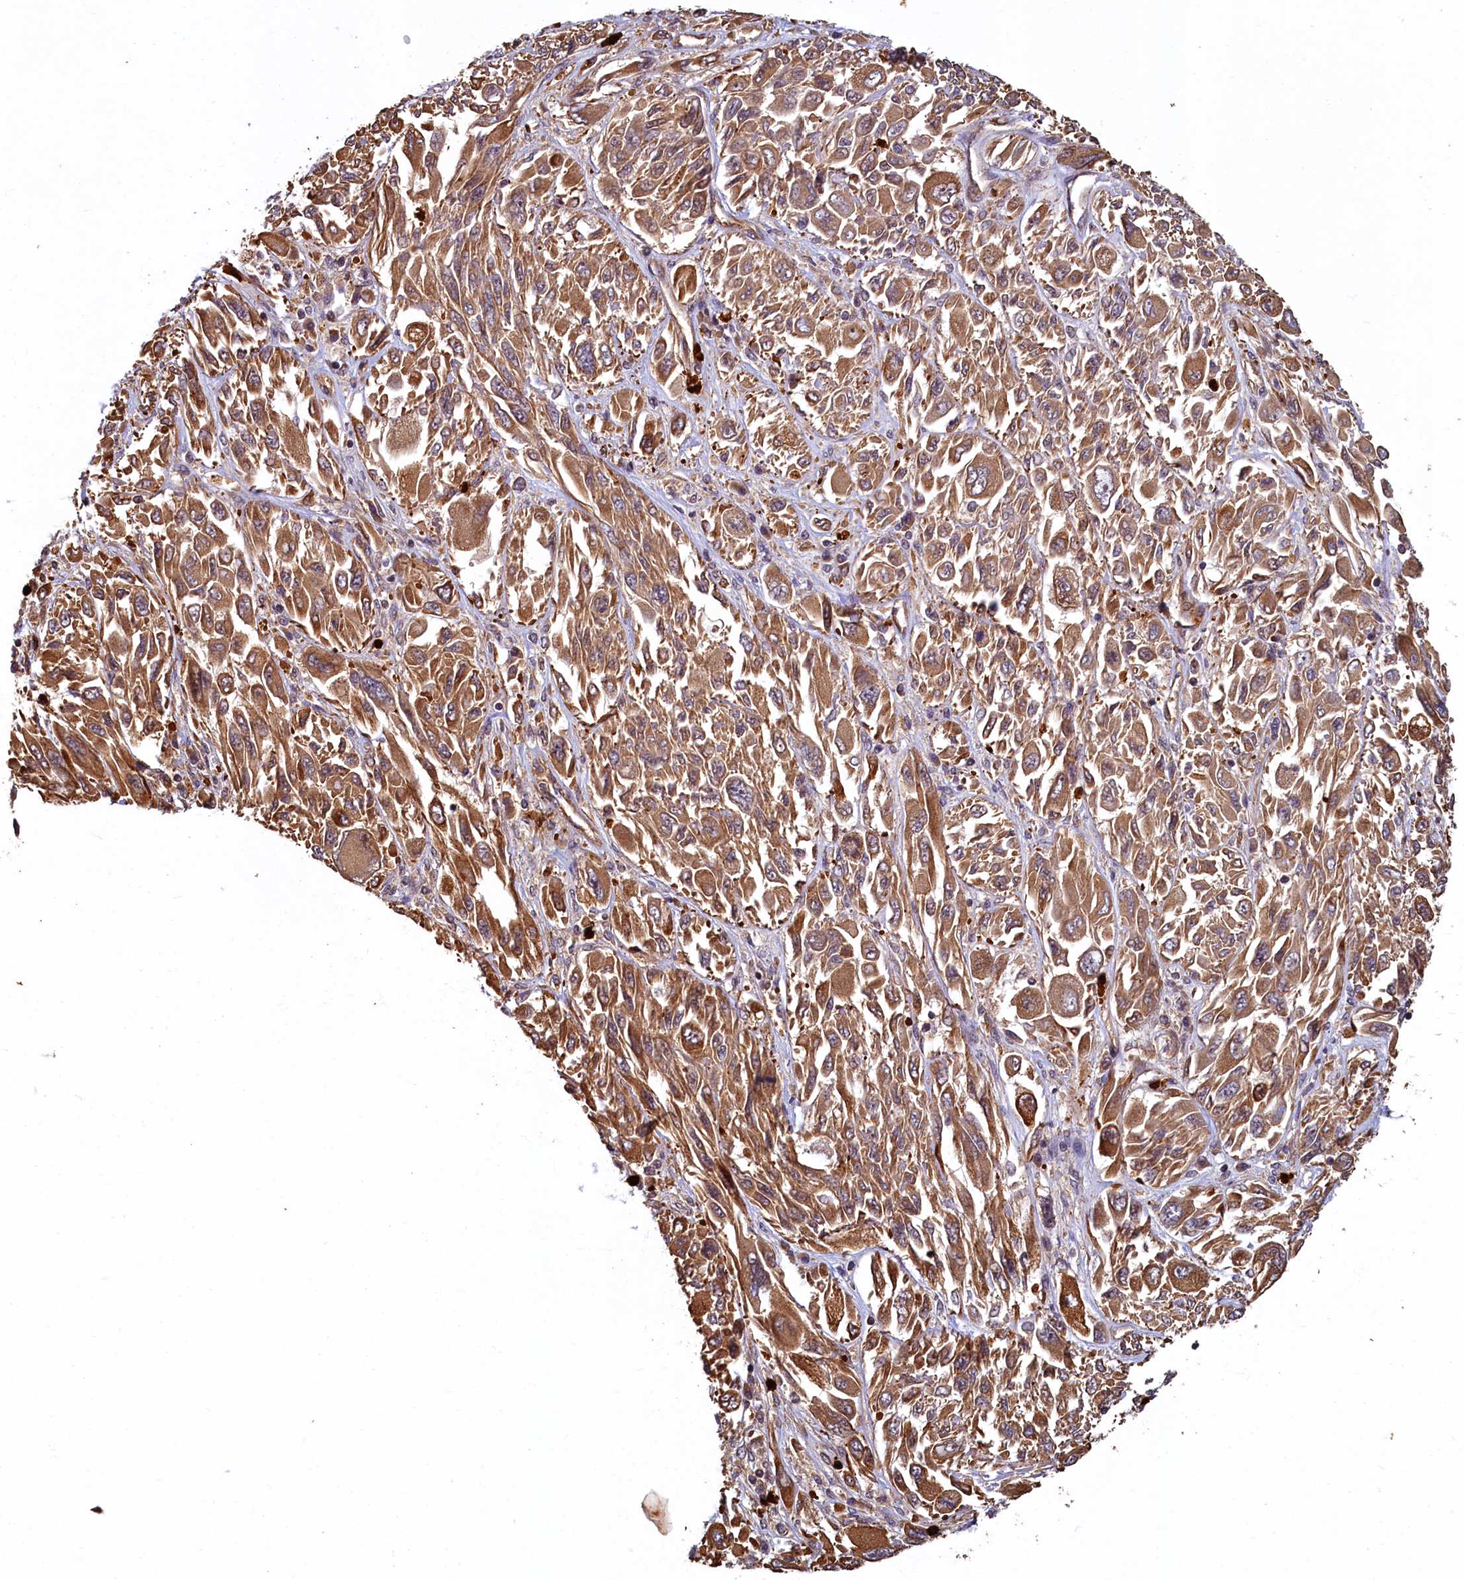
{"staining": {"intensity": "moderate", "quantity": ">75%", "location": "cytoplasmic/membranous"}, "tissue": "melanoma", "cell_type": "Tumor cells", "image_type": "cancer", "snomed": [{"axis": "morphology", "description": "Malignant melanoma, NOS"}, {"axis": "topography", "description": "Skin"}], "caption": "Human melanoma stained with a protein marker demonstrates moderate staining in tumor cells.", "gene": "CCDC102B", "patient": {"sex": "female", "age": 91}}